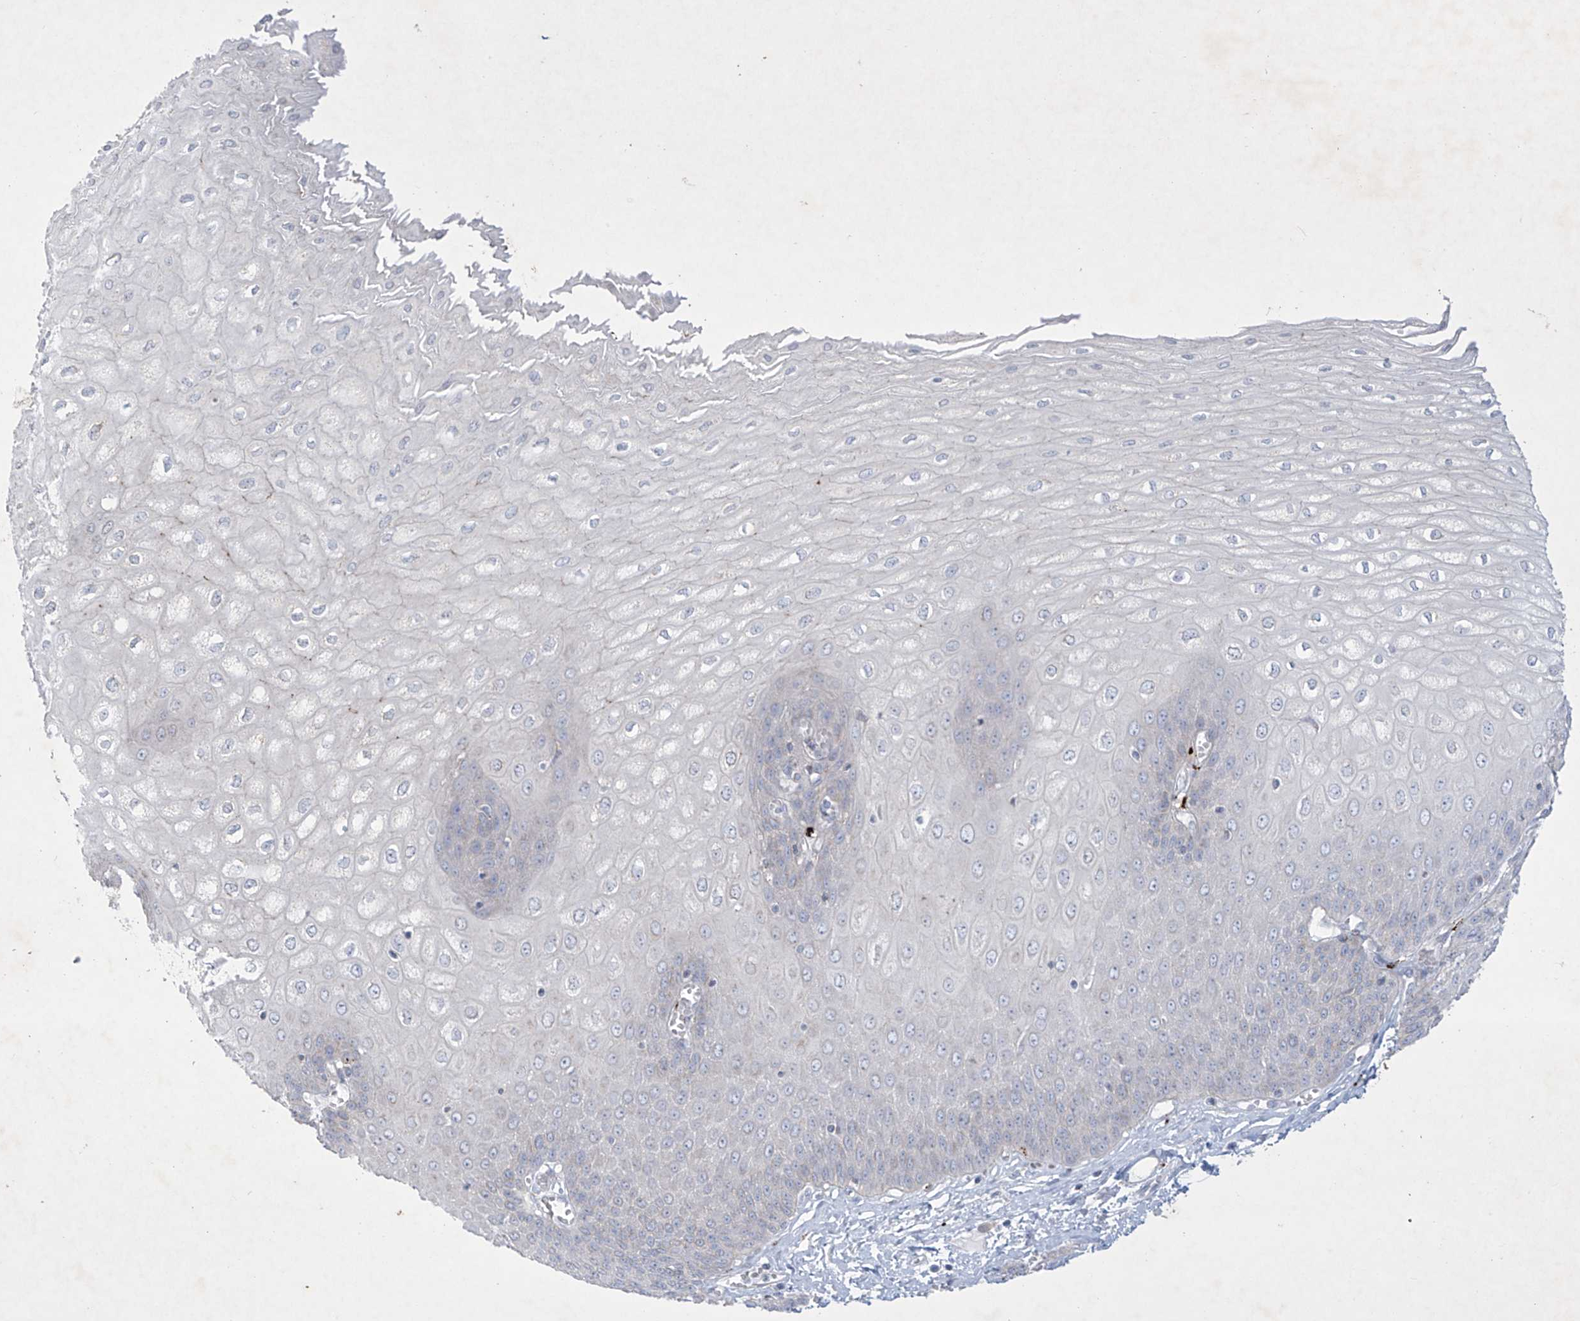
{"staining": {"intensity": "moderate", "quantity": "<25%", "location": "cytoplasmic/membranous"}, "tissue": "esophagus", "cell_type": "Squamous epithelial cells", "image_type": "normal", "snomed": [{"axis": "morphology", "description": "Normal tissue, NOS"}, {"axis": "topography", "description": "Esophagus"}], "caption": "Esophagus stained for a protein reveals moderate cytoplasmic/membranous positivity in squamous epithelial cells. (Brightfield microscopy of DAB IHC at high magnification).", "gene": "GPR137C", "patient": {"sex": "male", "age": 60}}